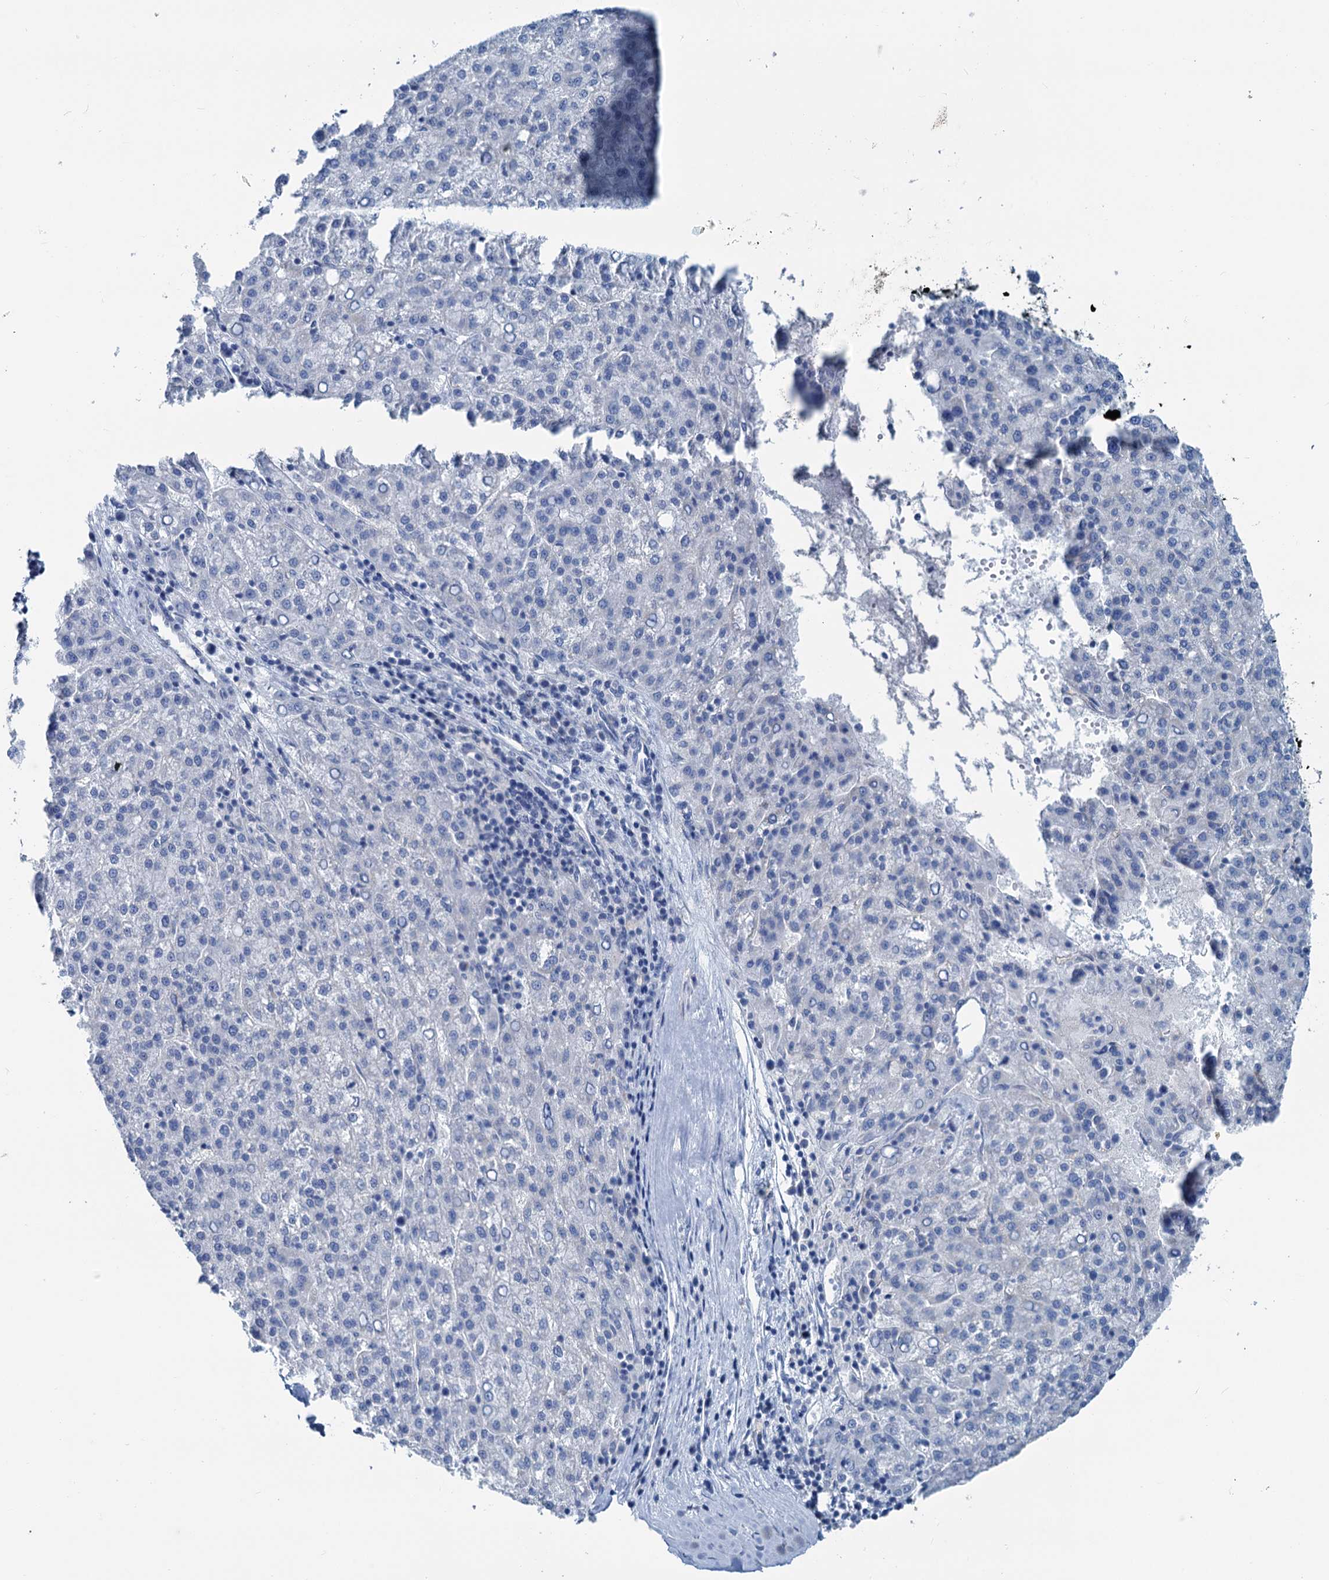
{"staining": {"intensity": "negative", "quantity": "none", "location": "none"}, "tissue": "liver cancer", "cell_type": "Tumor cells", "image_type": "cancer", "snomed": [{"axis": "morphology", "description": "Carcinoma, Hepatocellular, NOS"}, {"axis": "topography", "description": "Liver"}], "caption": "This is a histopathology image of immunohistochemistry (IHC) staining of liver cancer (hepatocellular carcinoma), which shows no positivity in tumor cells.", "gene": "SLC1A3", "patient": {"sex": "female", "age": 58}}